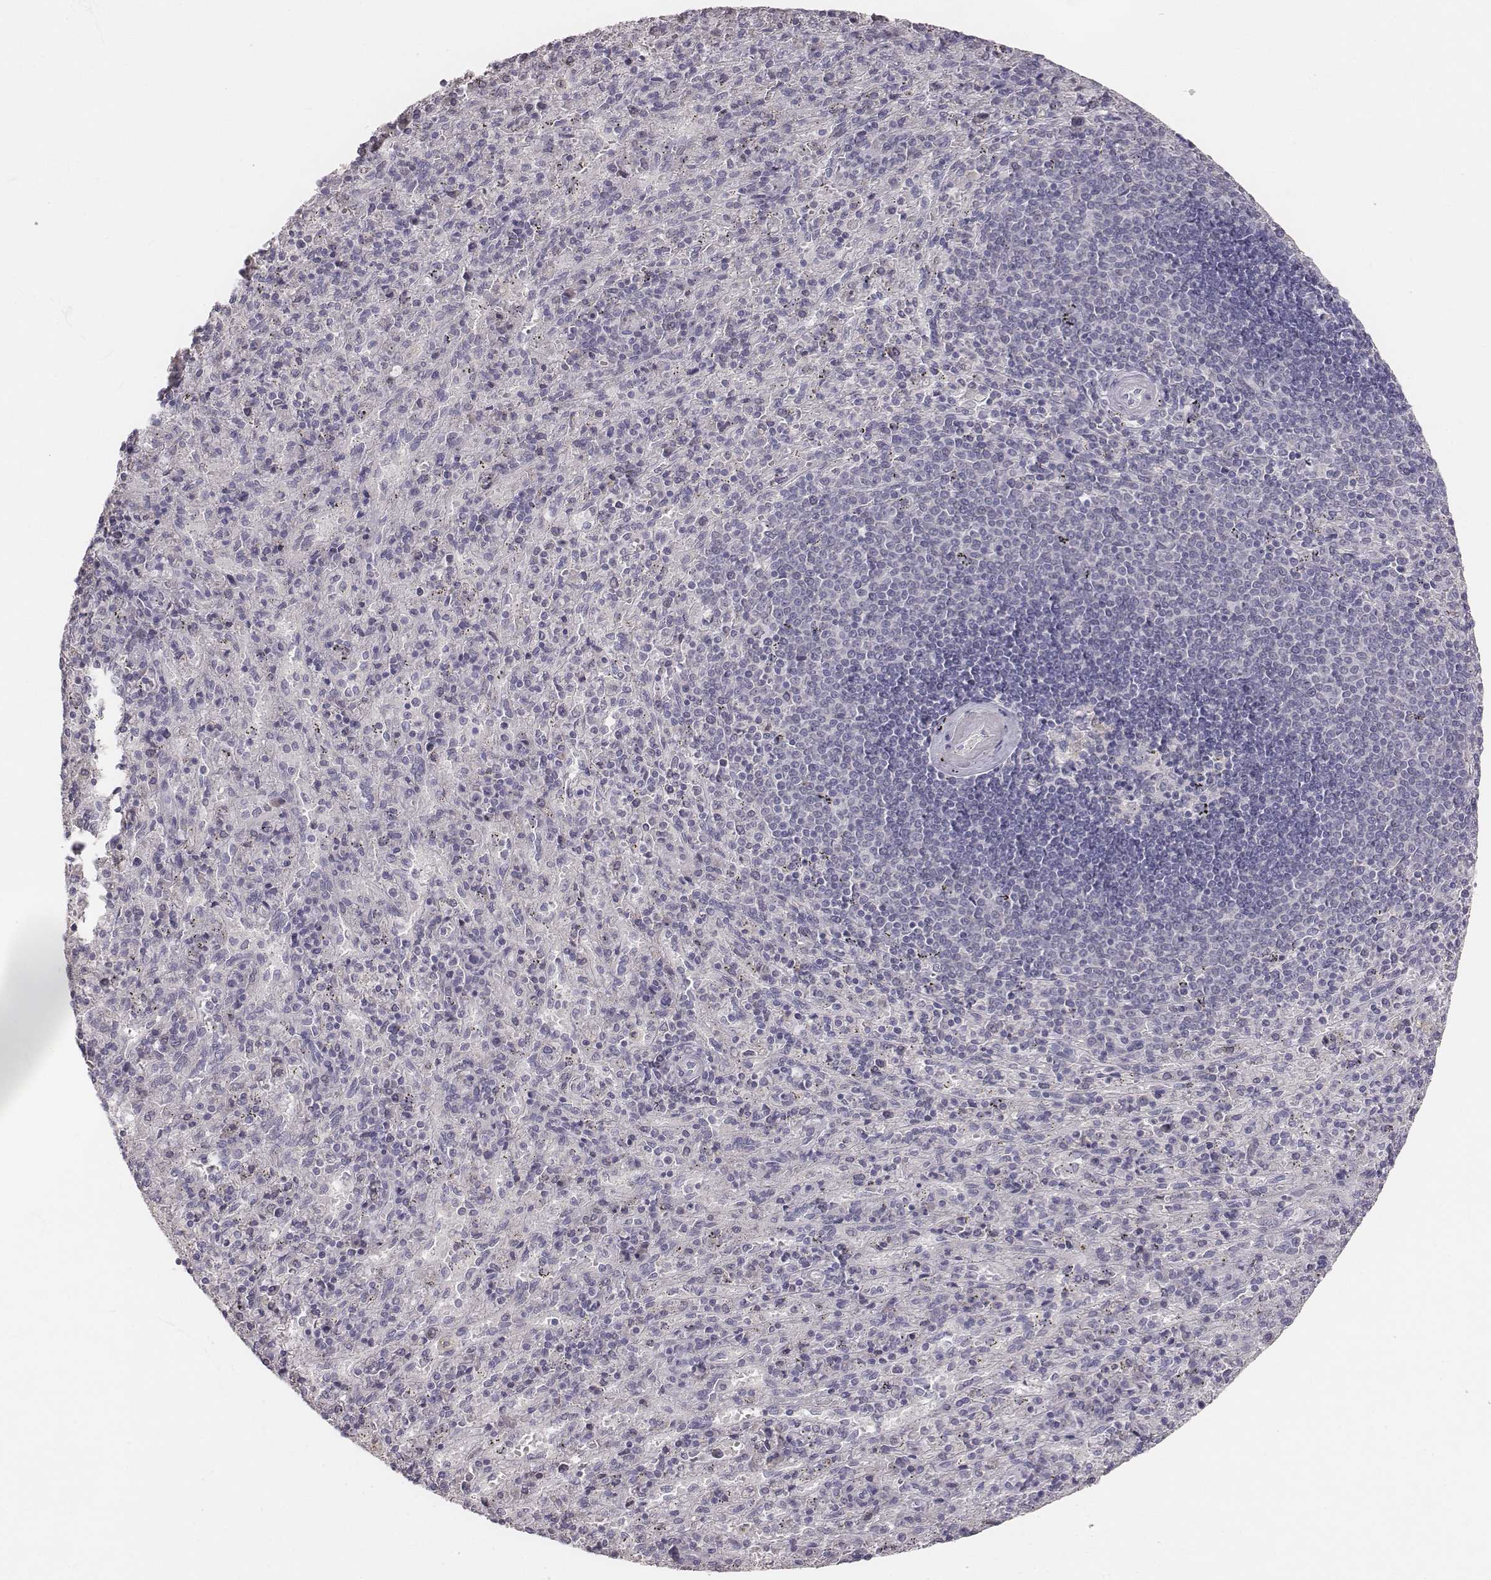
{"staining": {"intensity": "negative", "quantity": "none", "location": "none"}, "tissue": "spleen", "cell_type": "Cells in red pulp", "image_type": "normal", "snomed": [{"axis": "morphology", "description": "Normal tissue, NOS"}, {"axis": "topography", "description": "Spleen"}], "caption": "The histopathology image displays no significant positivity in cells in red pulp of spleen. (Immunohistochemistry (ihc), brightfield microscopy, high magnification).", "gene": "ABCD3", "patient": {"sex": "male", "age": 57}}